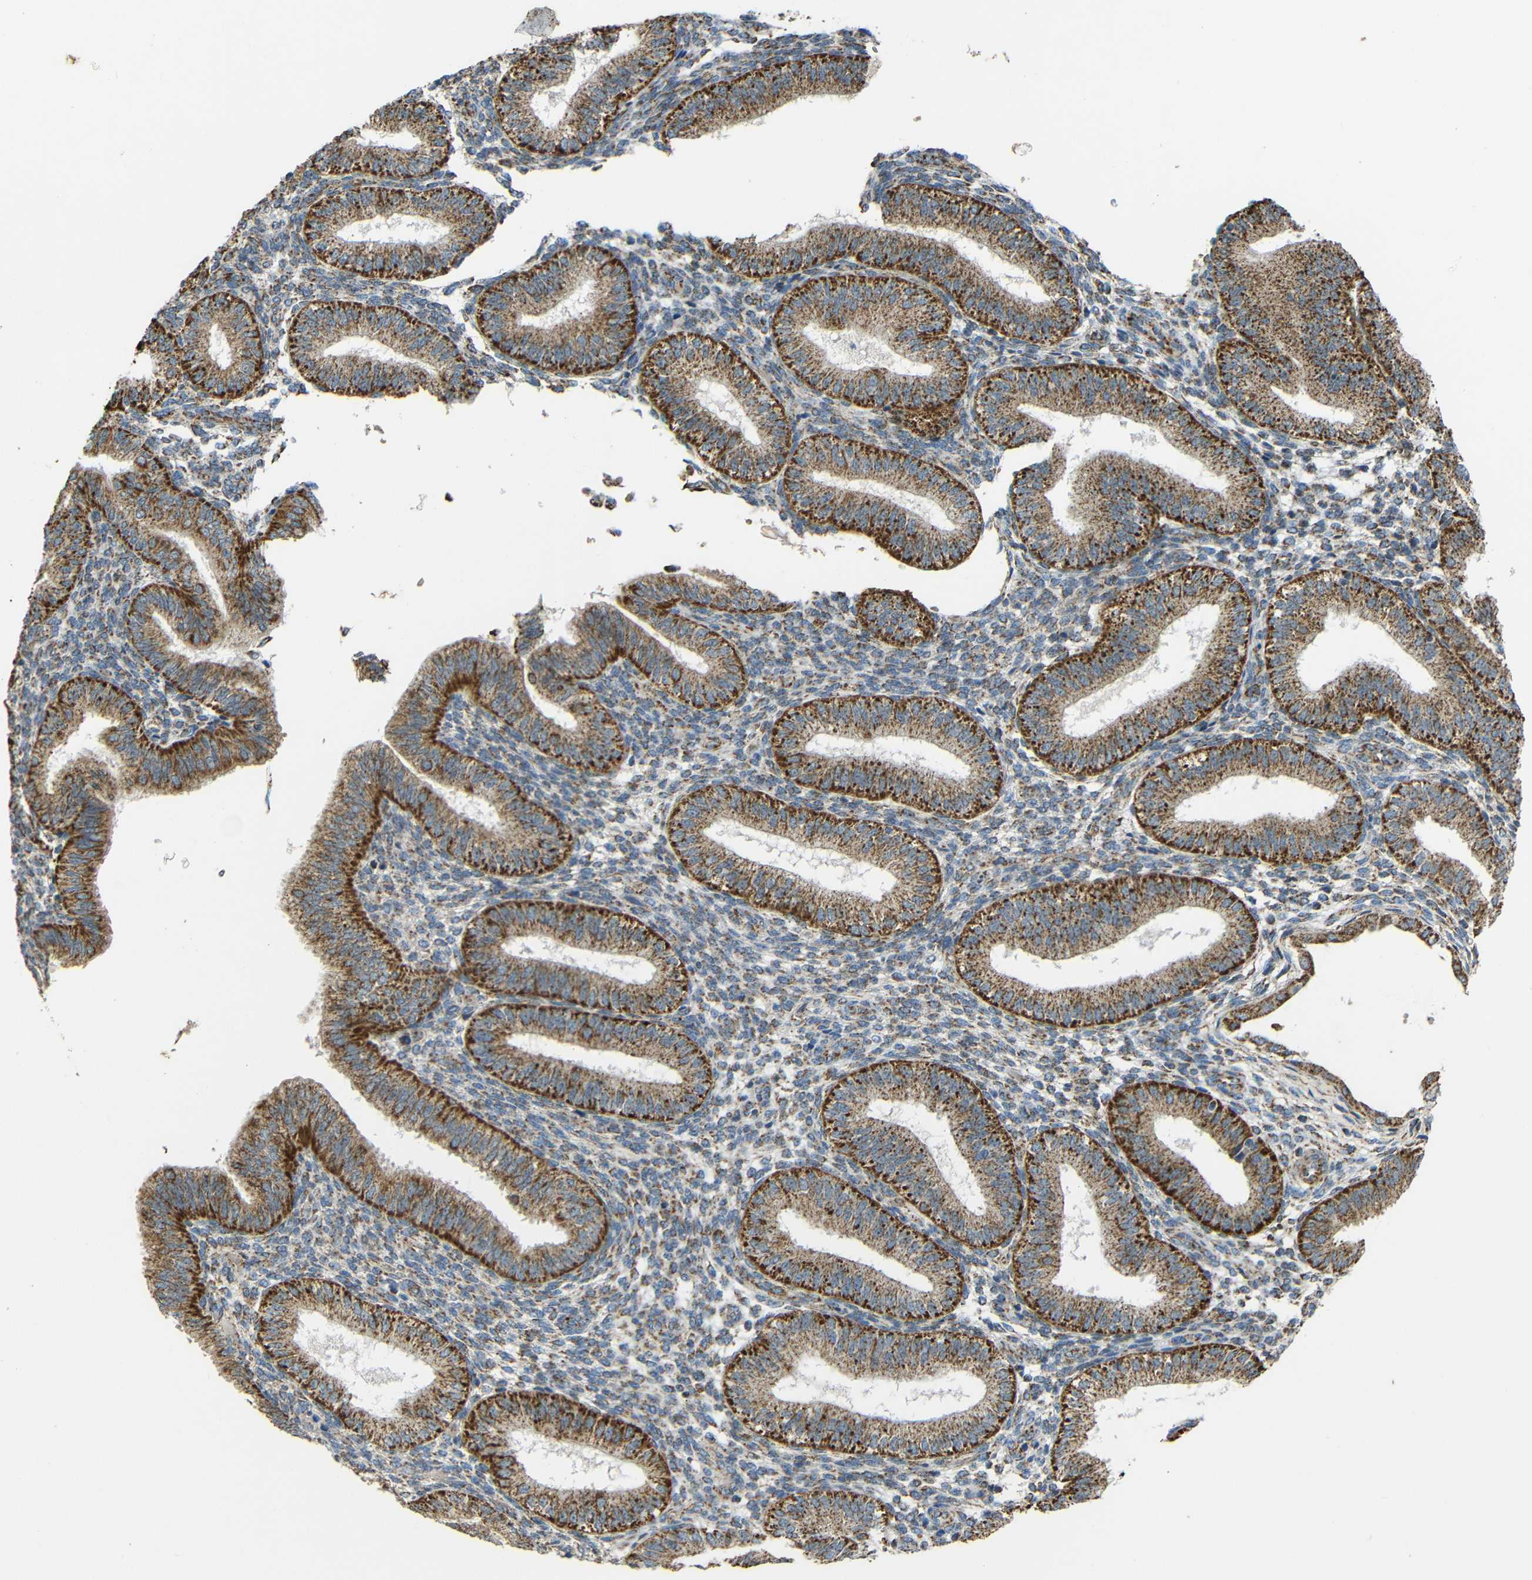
{"staining": {"intensity": "moderate", "quantity": "25%-75%", "location": "cytoplasmic/membranous"}, "tissue": "endometrium", "cell_type": "Cells in endometrial stroma", "image_type": "normal", "snomed": [{"axis": "morphology", "description": "Normal tissue, NOS"}, {"axis": "topography", "description": "Endometrium"}], "caption": "About 25%-75% of cells in endometrial stroma in unremarkable endometrium exhibit moderate cytoplasmic/membranous protein staining as visualized by brown immunohistochemical staining.", "gene": "NR3C2", "patient": {"sex": "female", "age": 39}}